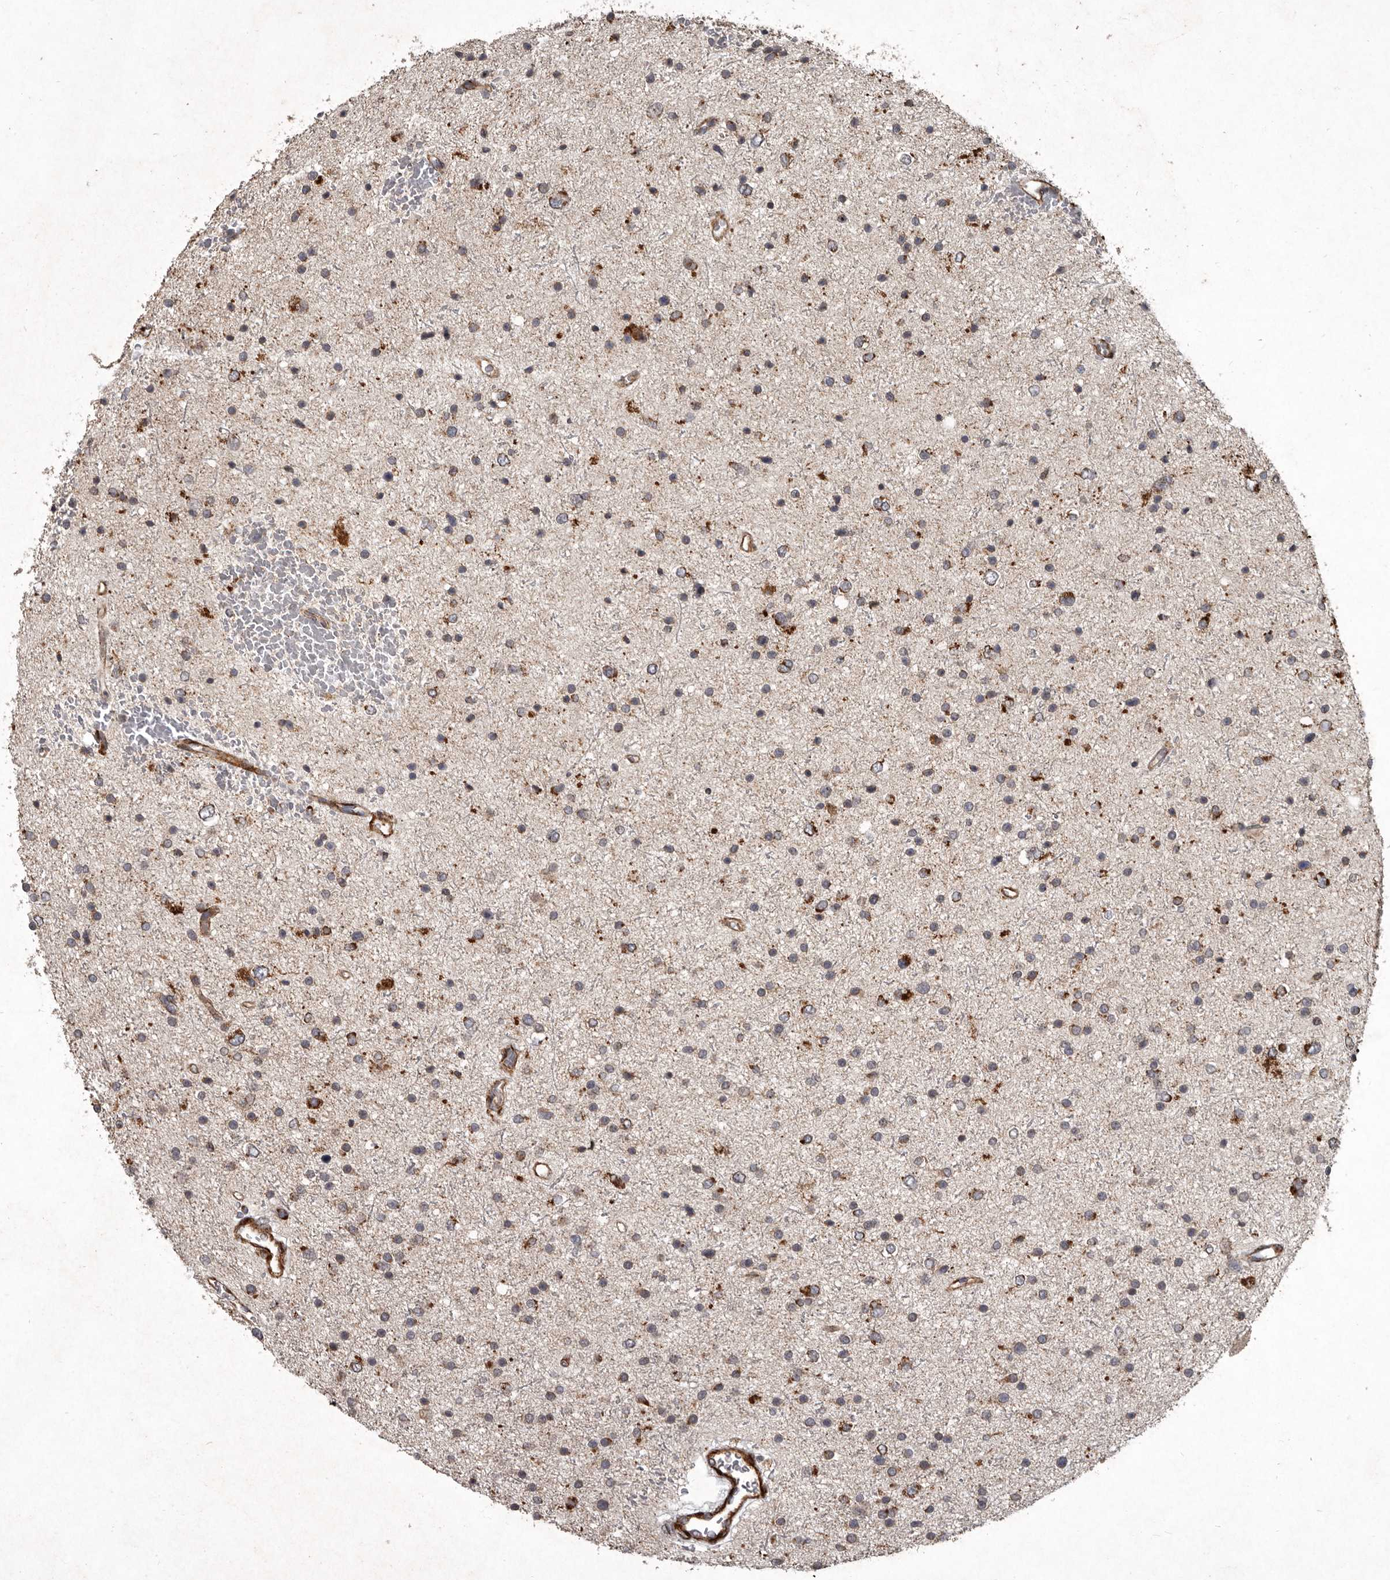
{"staining": {"intensity": "moderate", "quantity": "<25%", "location": "cytoplasmic/membranous"}, "tissue": "glioma", "cell_type": "Tumor cells", "image_type": "cancer", "snomed": [{"axis": "morphology", "description": "Glioma, malignant, Low grade"}, {"axis": "topography", "description": "Brain"}], "caption": "Immunohistochemical staining of glioma demonstrates moderate cytoplasmic/membranous protein expression in about <25% of tumor cells.", "gene": "MRPS15", "patient": {"sex": "female", "age": 37}}